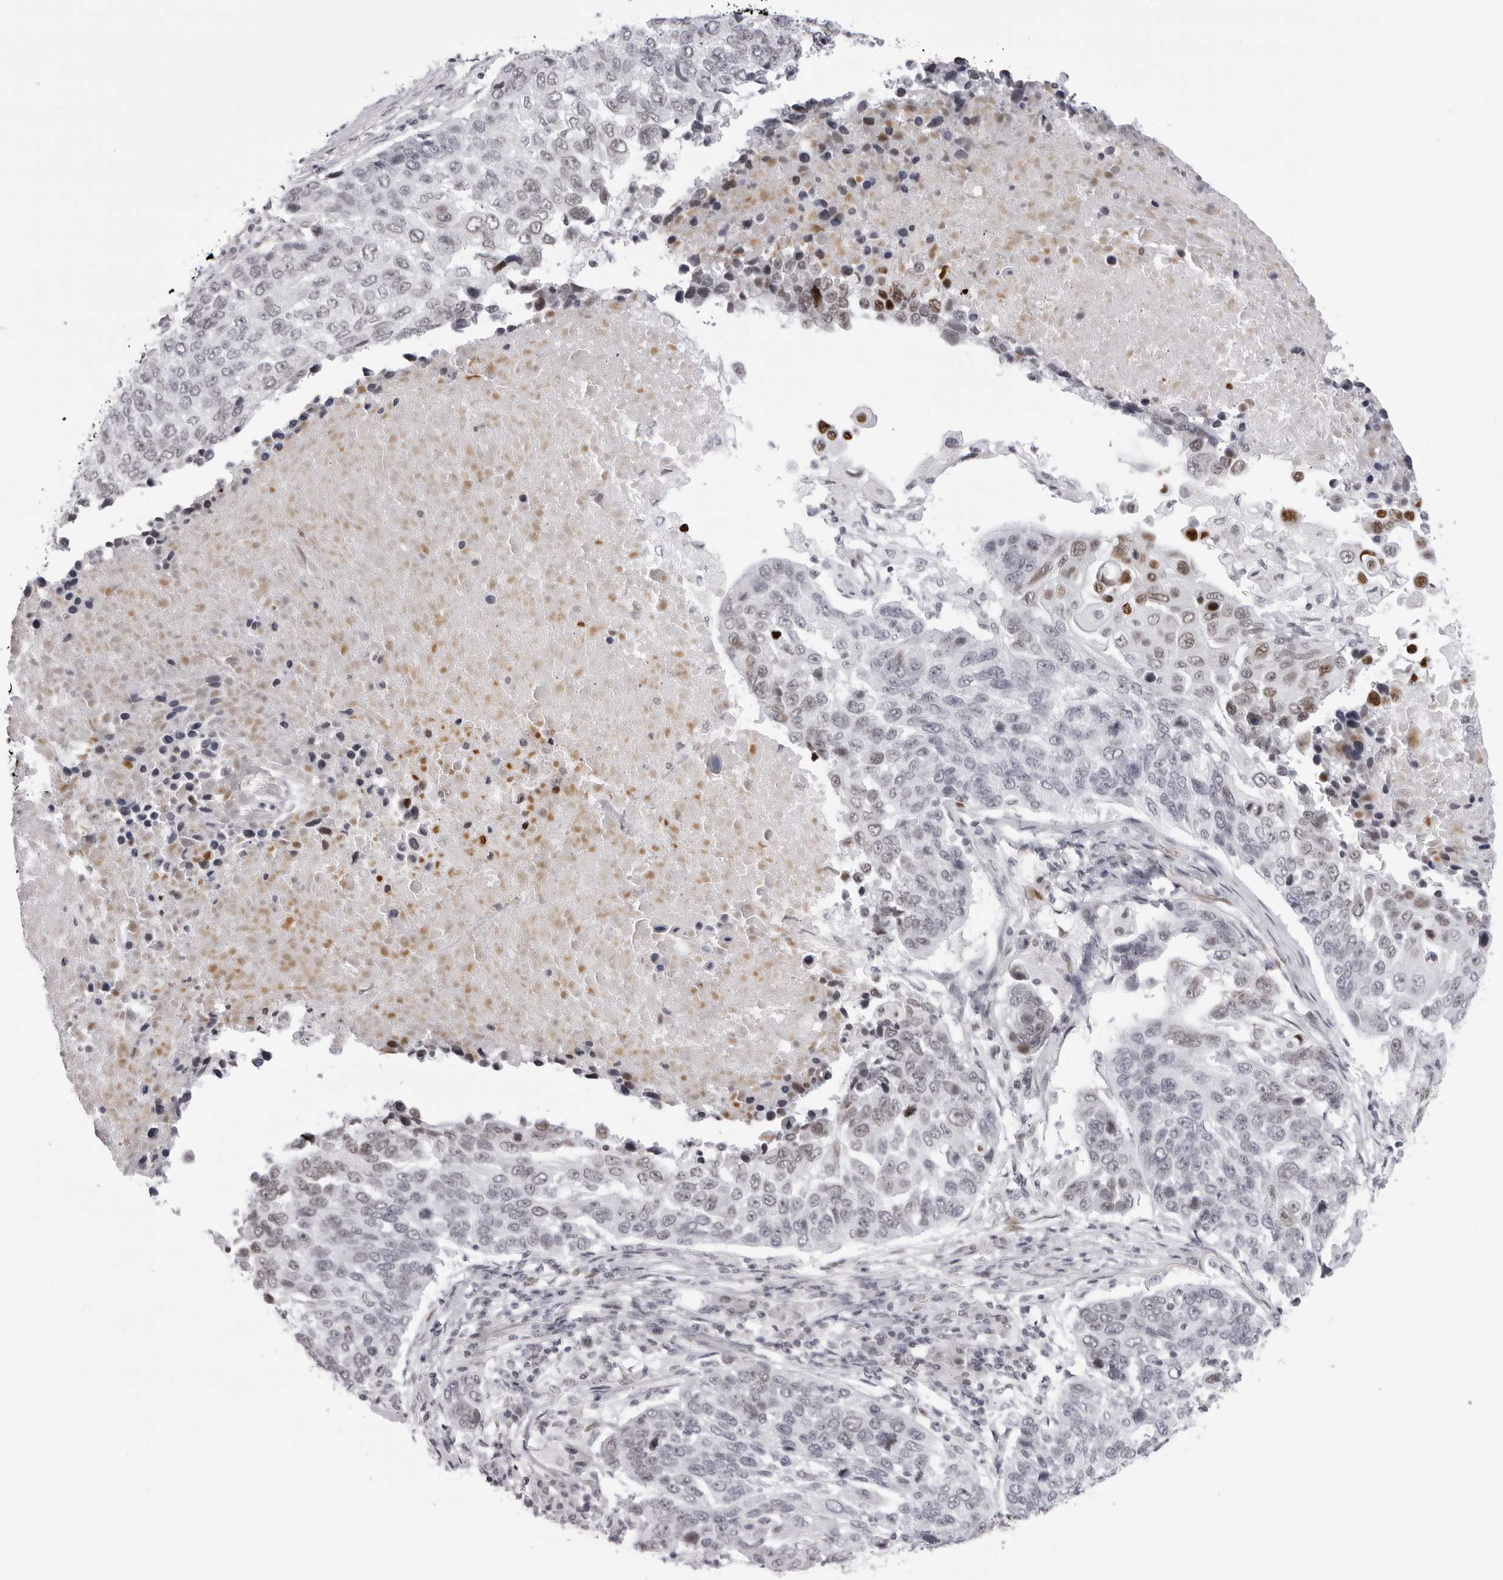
{"staining": {"intensity": "moderate", "quantity": "<25%", "location": "nuclear"}, "tissue": "lung cancer", "cell_type": "Tumor cells", "image_type": "cancer", "snomed": [{"axis": "morphology", "description": "Squamous cell carcinoma, NOS"}, {"axis": "topography", "description": "Lung"}], "caption": "The immunohistochemical stain shows moderate nuclear staining in tumor cells of lung squamous cell carcinoma tissue. (DAB = brown stain, brightfield microscopy at high magnification).", "gene": "MAFK", "patient": {"sex": "male", "age": 66}}